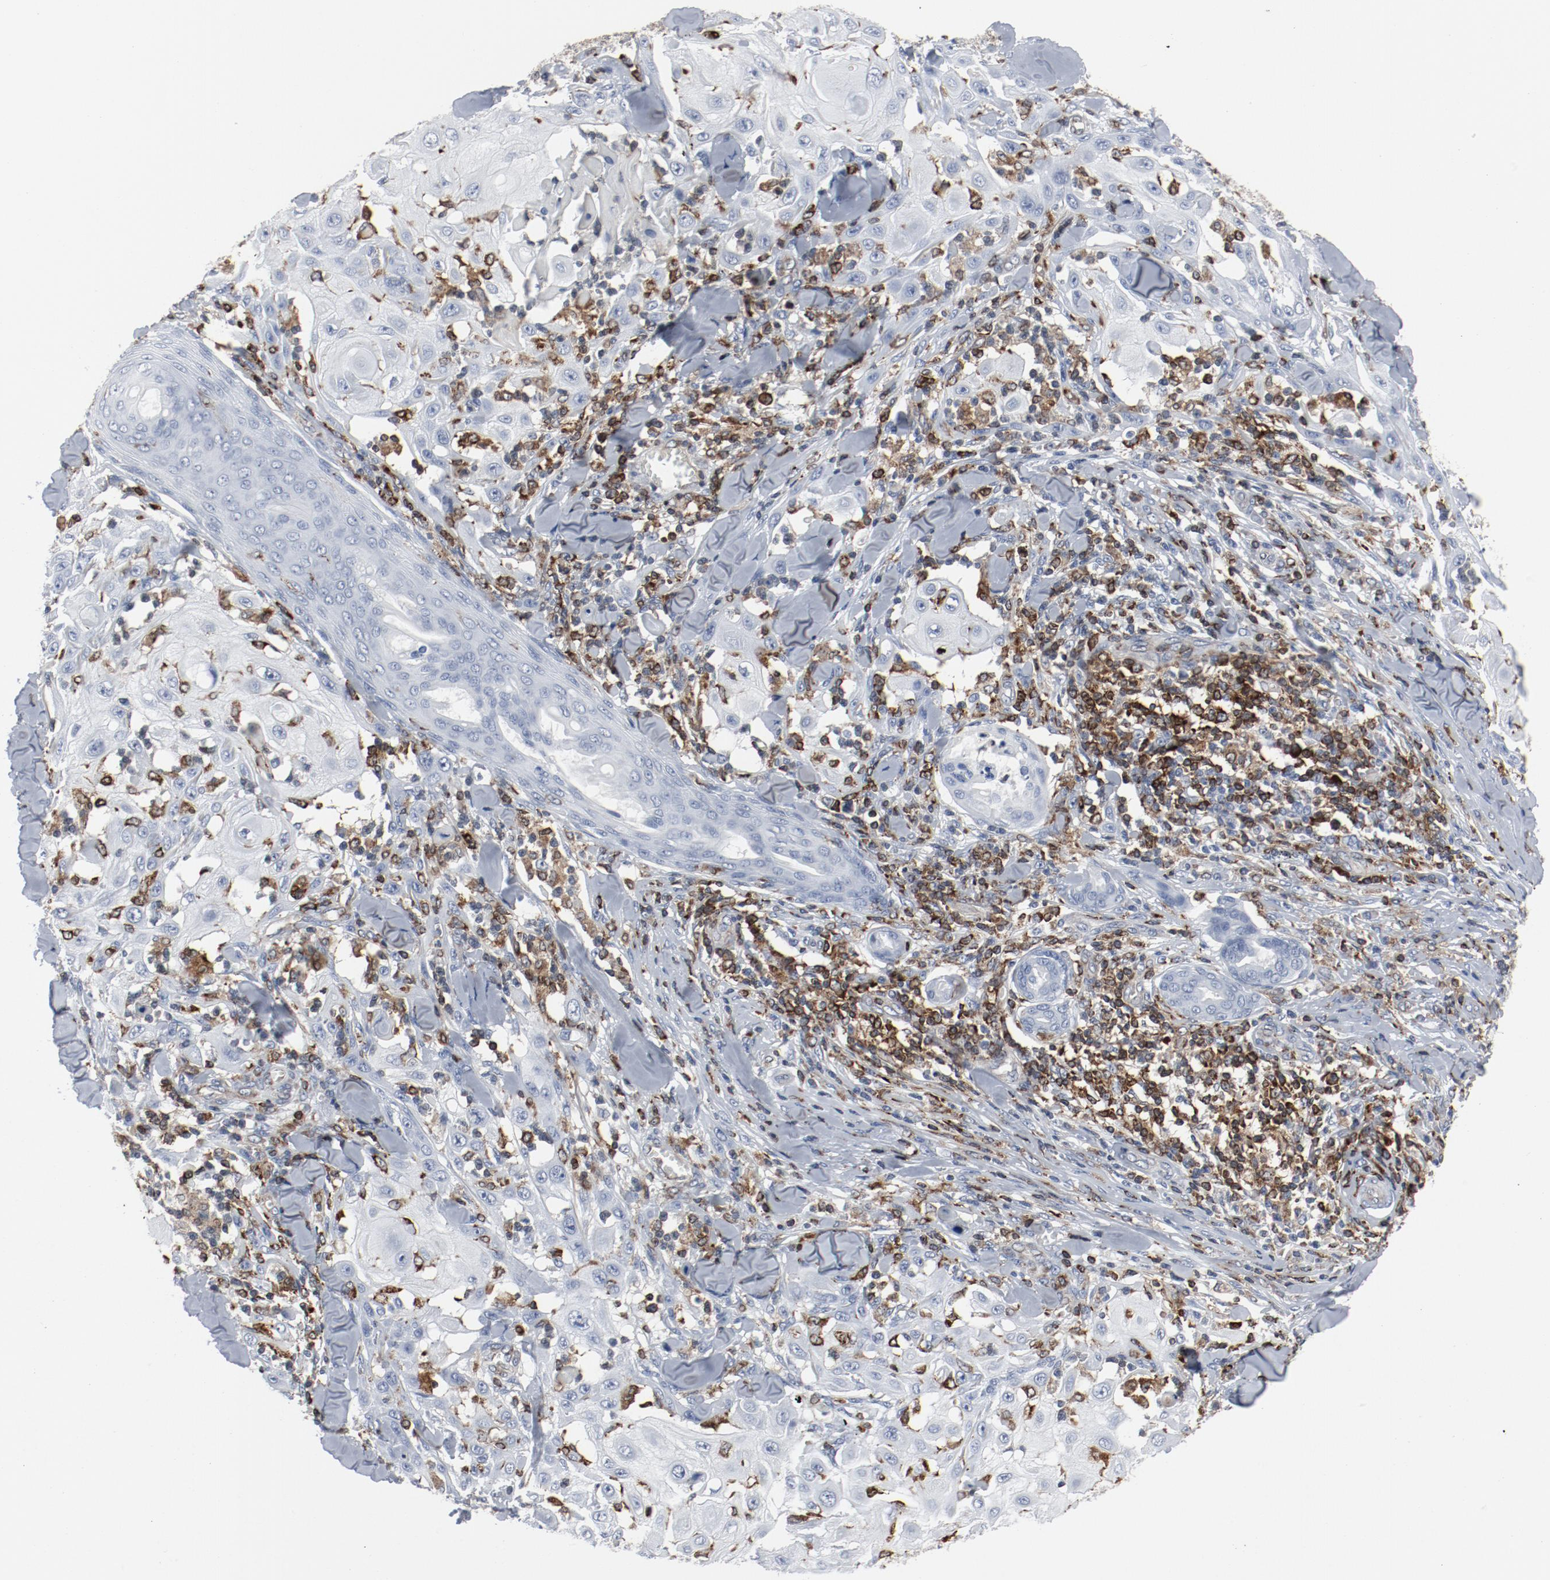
{"staining": {"intensity": "negative", "quantity": "none", "location": "none"}, "tissue": "skin cancer", "cell_type": "Tumor cells", "image_type": "cancer", "snomed": [{"axis": "morphology", "description": "Squamous cell carcinoma, NOS"}, {"axis": "topography", "description": "Skin"}], "caption": "A micrograph of human skin squamous cell carcinoma is negative for staining in tumor cells. The staining was performed using DAB to visualize the protein expression in brown, while the nuclei were stained in blue with hematoxylin (Magnification: 20x).", "gene": "LCP2", "patient": {"sex": "male", "age": 24}}